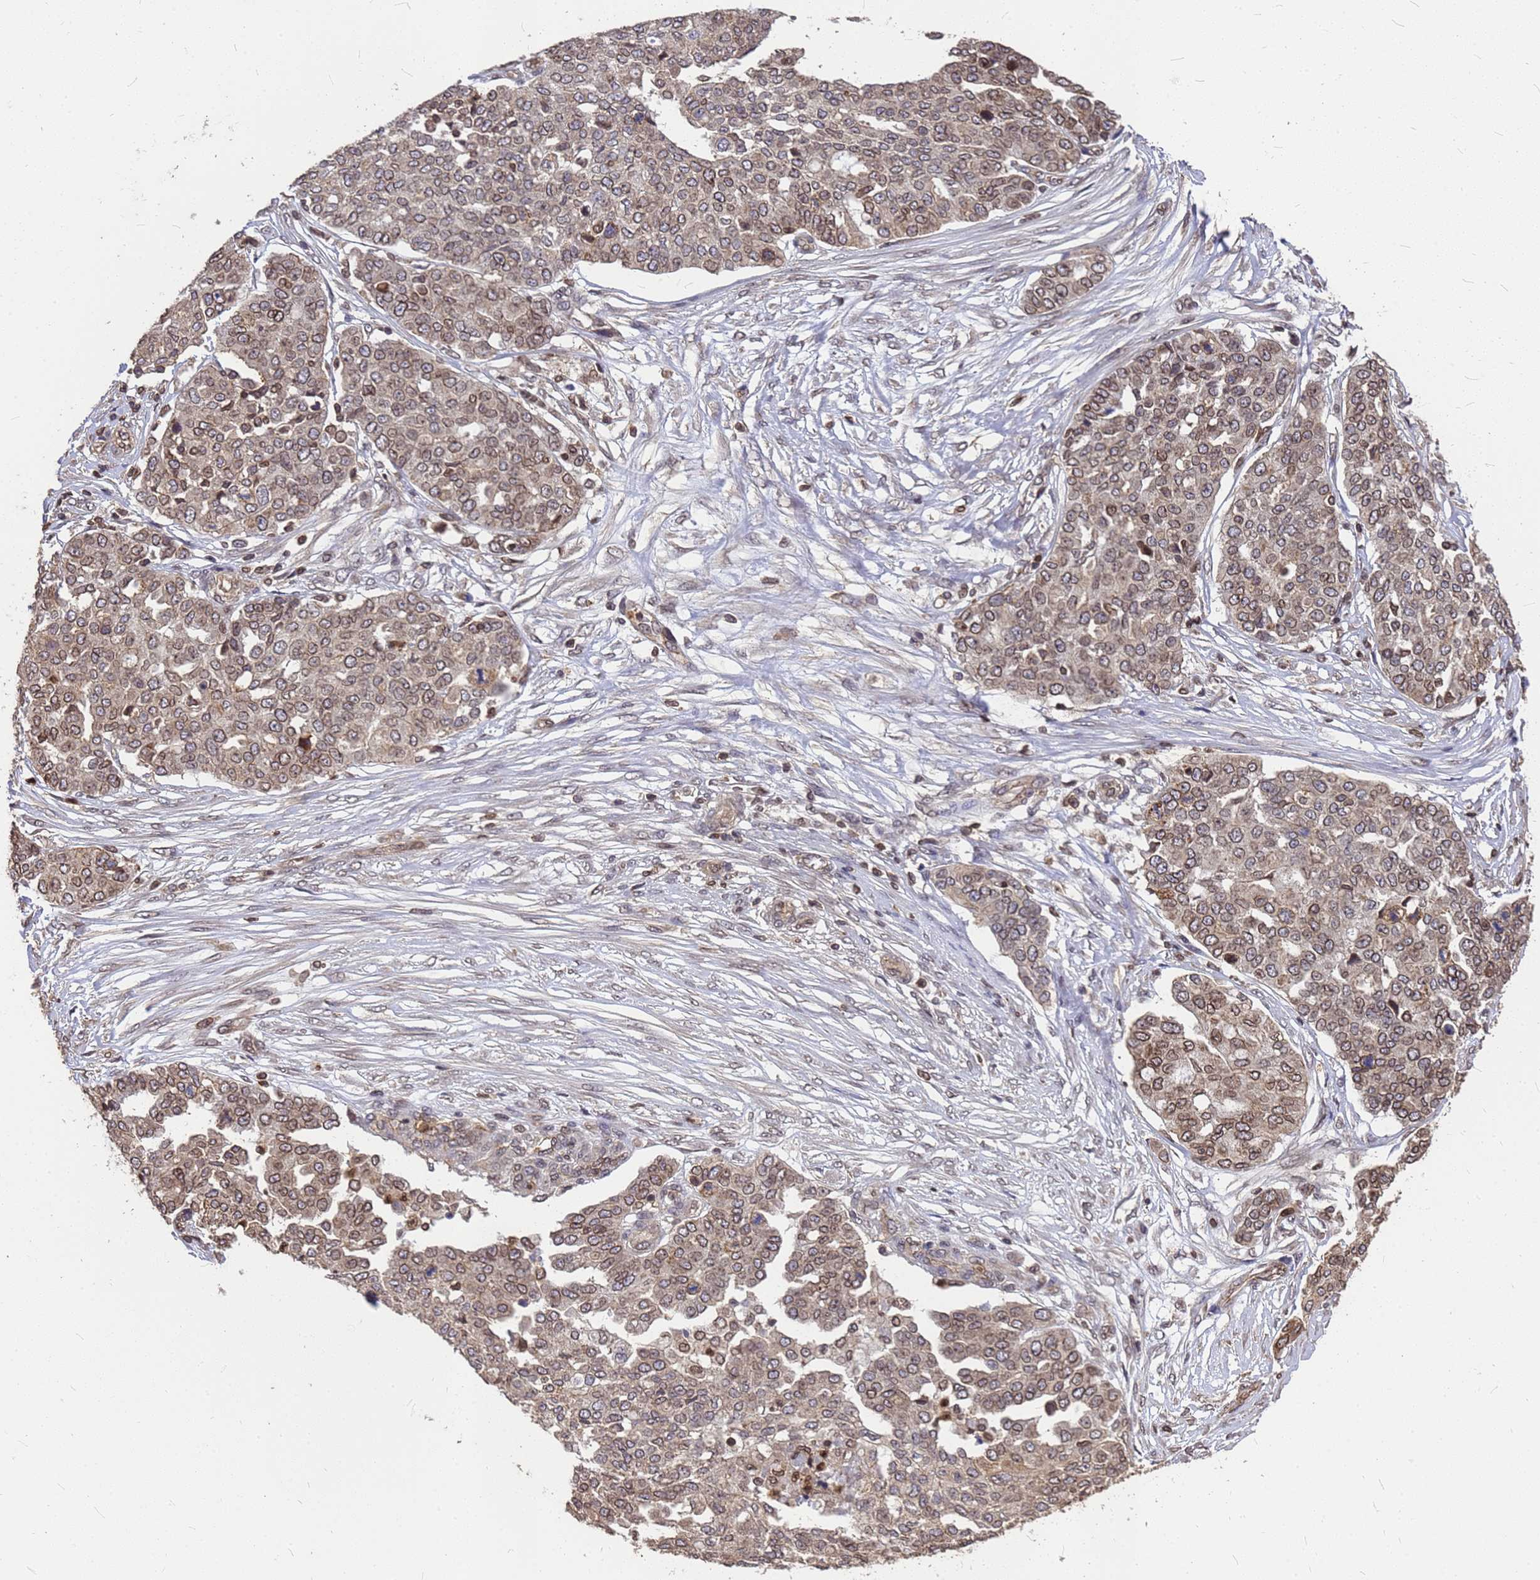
{"staining": {"intensity": "moderate", "quantity": "25%-75%", "location": "cytoplasmic/membranous,nuclear"}, "tissue": "ovarian cancer", "cell_type": "Tumor cells", "image_type": "cancer", "snomed": [{"axis": "morphology", "description": "Cystadenocarcinoma, serous, NOS"}, {"axis": "topography", "description": "Soft tissue"}, {"axis": "topography", "description": "Ovary"}], "caption": "IHC histopathology image of human ovarian cancer (serous cystadenocarcinoma) stained for a protein (brown), which demonstrates medium levels of moderate cytoplasmic/membranous and nuclear positivity in about 25%-75% of tumor cells.", "gene": "C1orf35", "patient": {"sex": "female", "age": 57}}